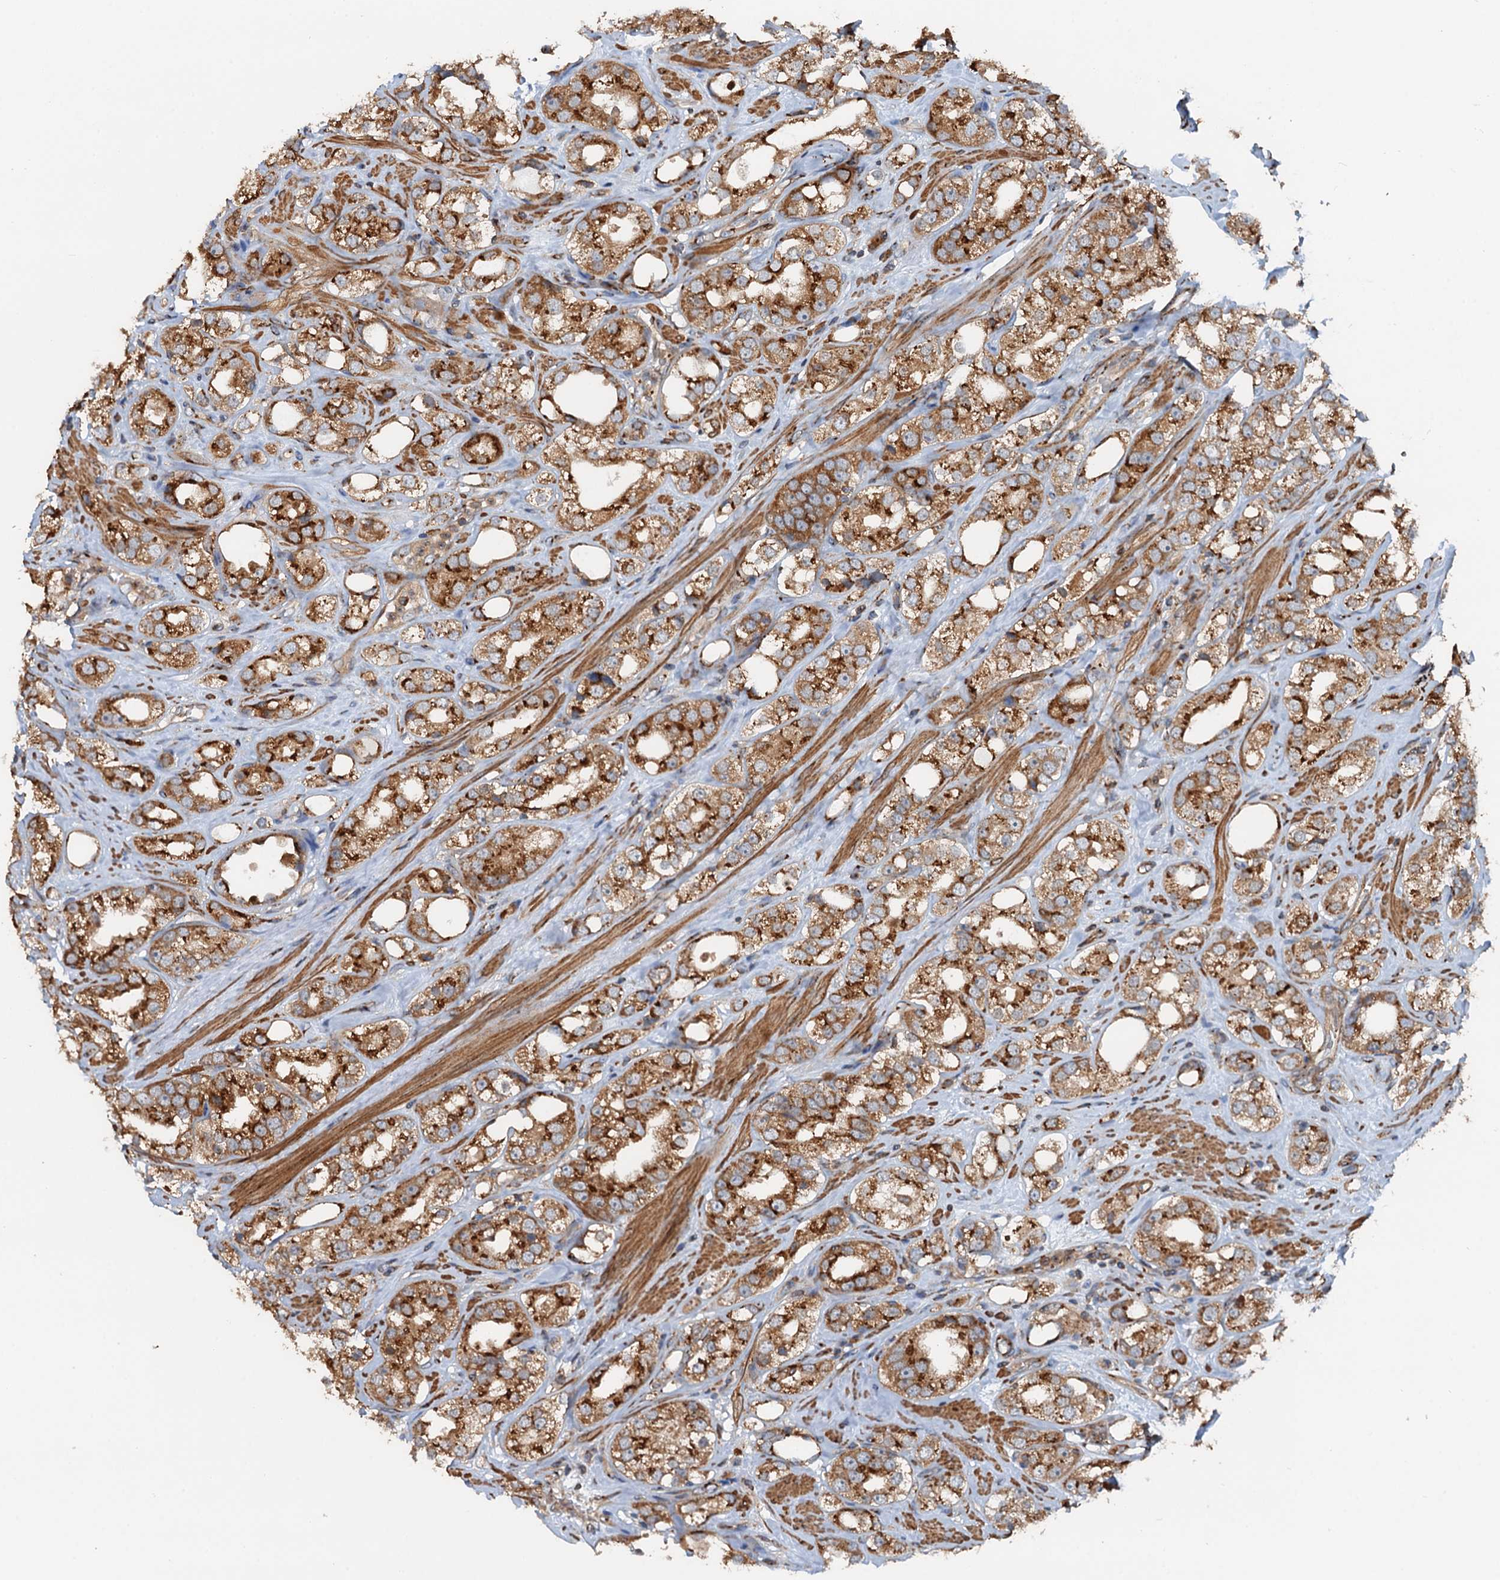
{"staining": {"intensity": "strong", "quantity": ">75%", "location": "cytoplasmic/membranous"}, "tissue": "prostate cancer", "cell_type": "Tumor cells", "image_type": "cancer", "snomed": [{"axis": "morphology", "description": "Adenocarcinoma, NOS"}, {"axis": "topography", "description": "Prostate"}], "caption": "A high-resolution photomicrograph shows IHC staining of prostate cancer, which exhibits strong cytoplasmic/membranous staining in approximately >75% of tumor cells.", "gene": "ANKRD26", "patient": {"sex": "male", "age": 79}}